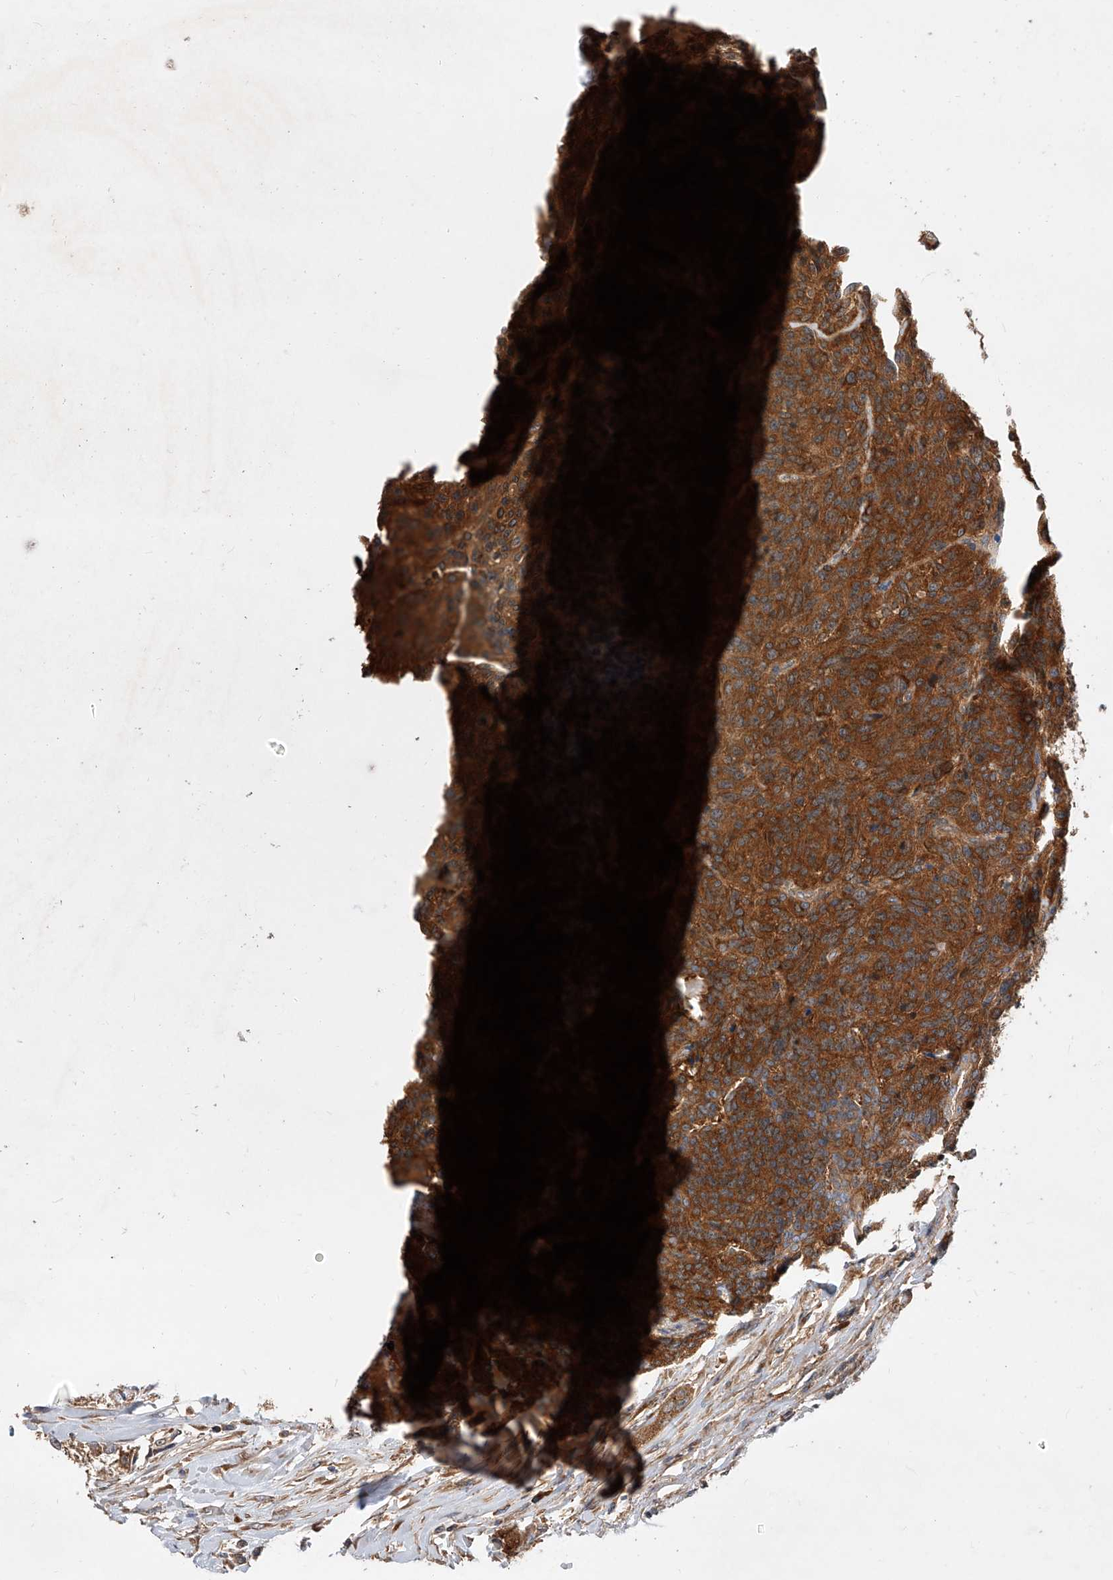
{"staining": {"intensity": "strong", "quantity": ">75%", "location": "cytoplasmic/membranous"}, "tissue": "carcinoid", "cell_type": "Tumor cells", "image_type": "cancer", "snomed": [{"axis": "morphology", "description": "Carcinoid, malignant, NOS"}, {"axis": "topography", "description": "Lung"}], "caption": "A high-resolution micrograph shows immunohistochemistry staining of carcinoid, which demonstrates strong cytoplasmic/membranous staining in approximately >75% of tumor cells. (IHC, brightfield microscopy, high magnification).", "gene": "CFAP410", "patient": {"sex": "female", "age": 46}}